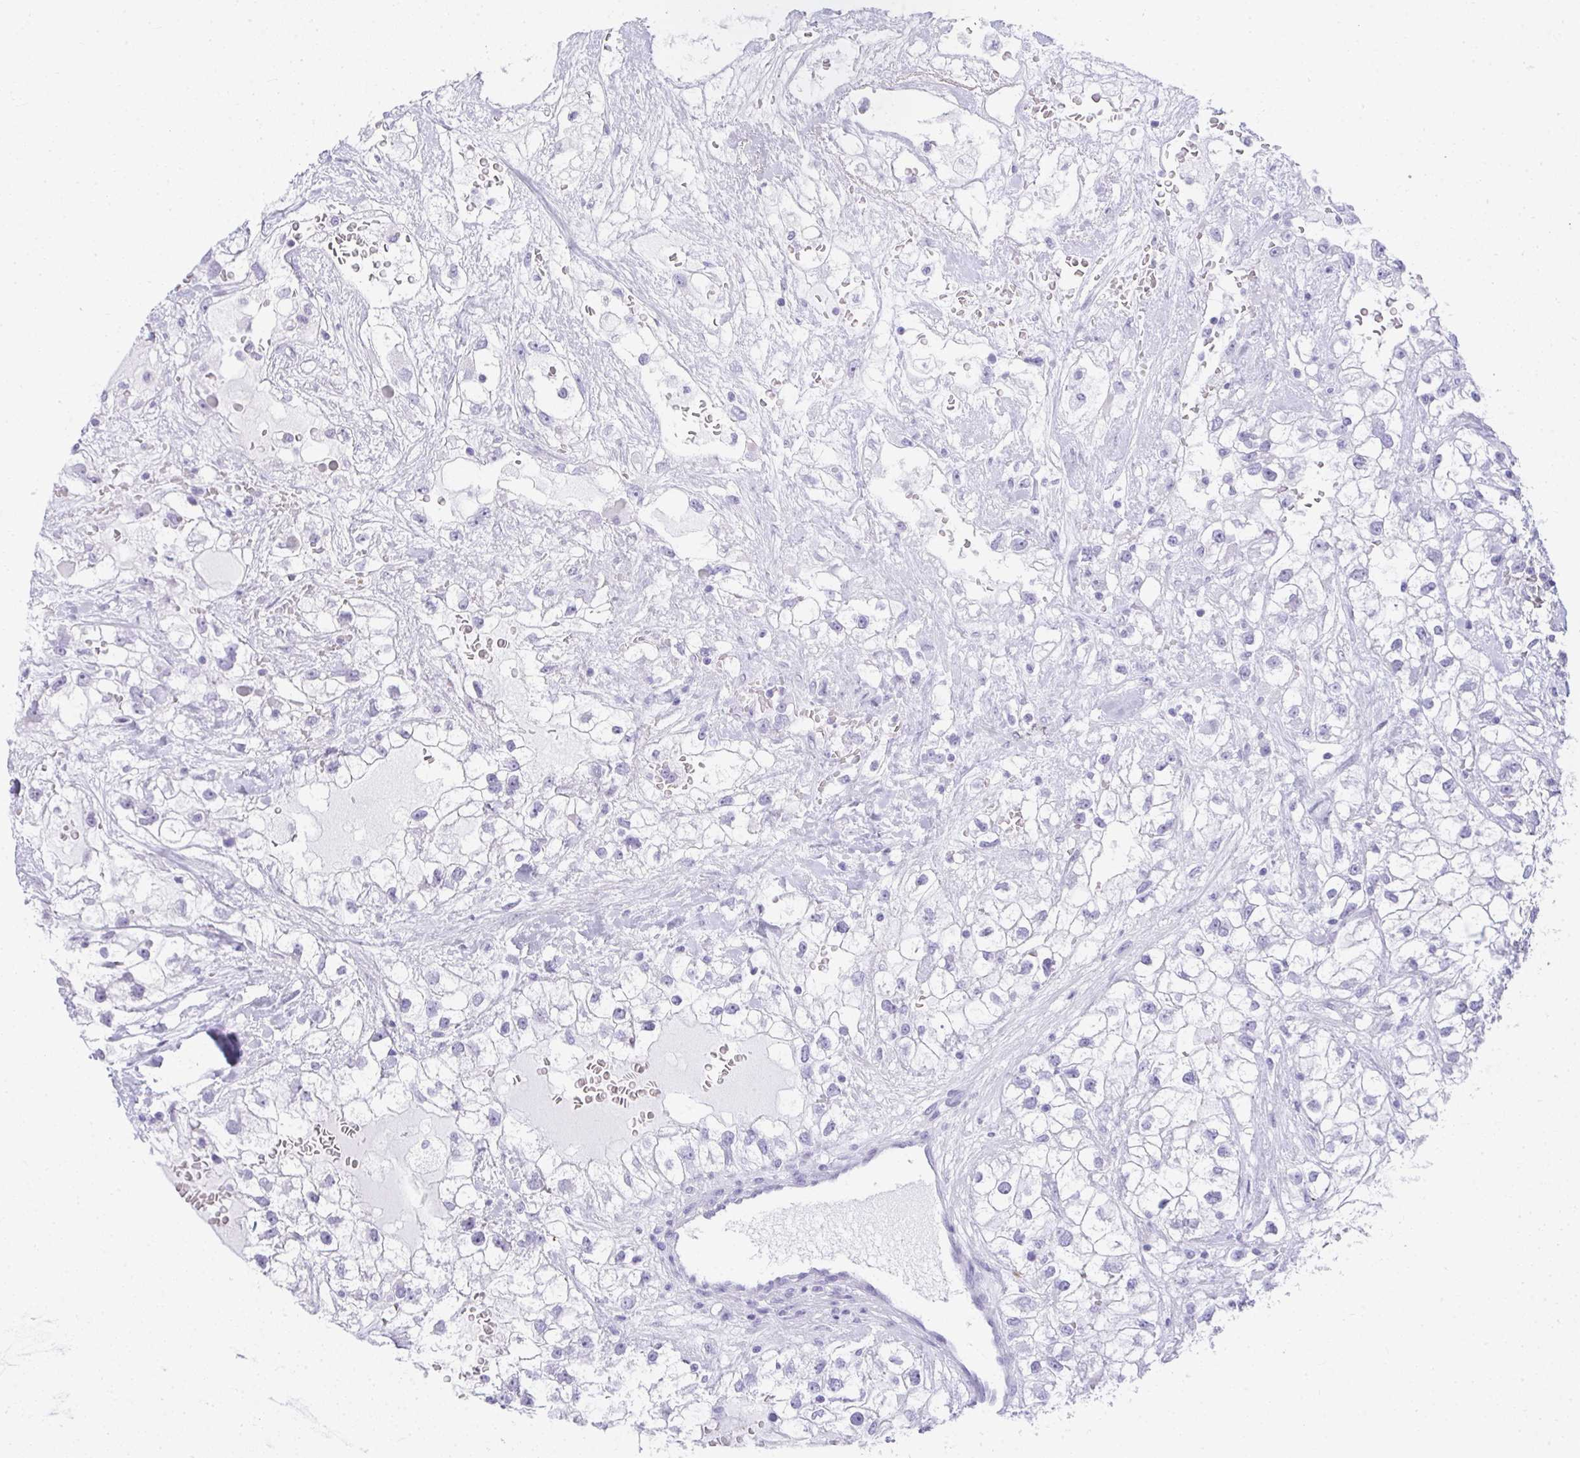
{"staining": {"intensity": "negative", "quantity": "none", "location": "none"}, "tissue": "renal cancer", "cell_type": "Tumor cells", "image_type": "cancer", "snomed": [{"axis": "morphology", "description": "Adenocarcinoma, NOS"}, {"axis": "topography", "description": "Kidney"}], "caption": "The micrograph shows no staining of tumor cells in renal cancer (adenocarcinoma).", "gene": "PLA2G1B", "patient": {"sex": "male", "age": 59}}